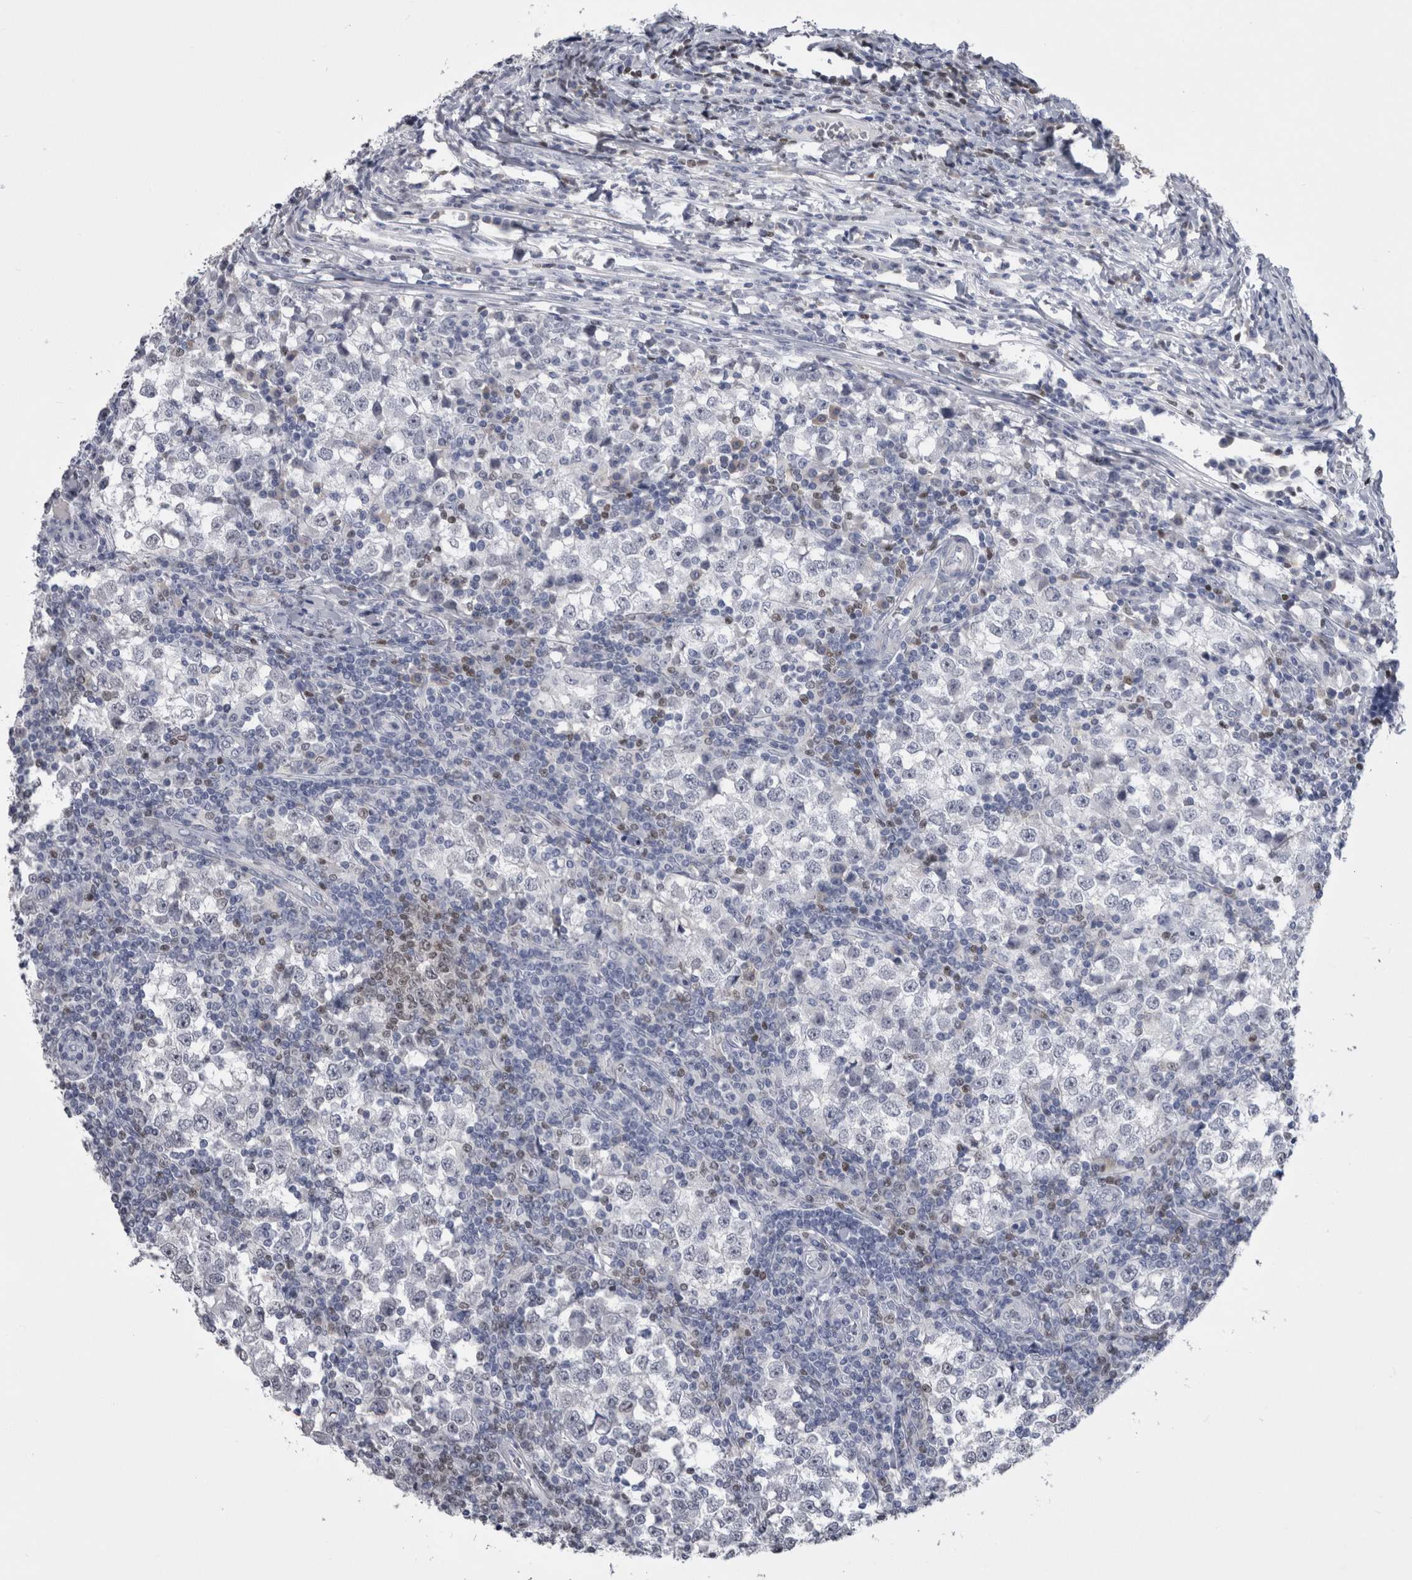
{"staining": {"intensity": "negative", "quantity": "none", "location": "none"}, "tissue": "testis cancer", "cell_type": "Tumor cells", "image_type": "cancer", "snomed": [{"axis": "morphology", "description": "Seminoma, NOS"}, {"axis": "topography", "description": "Testis"}], "caption": "Immunohistochemical staining of human seminoma (testis) demonstrates no significant staining in tumor cells.", "gene": "PAX5", "patient": {"sex": "male", "age": 65}}